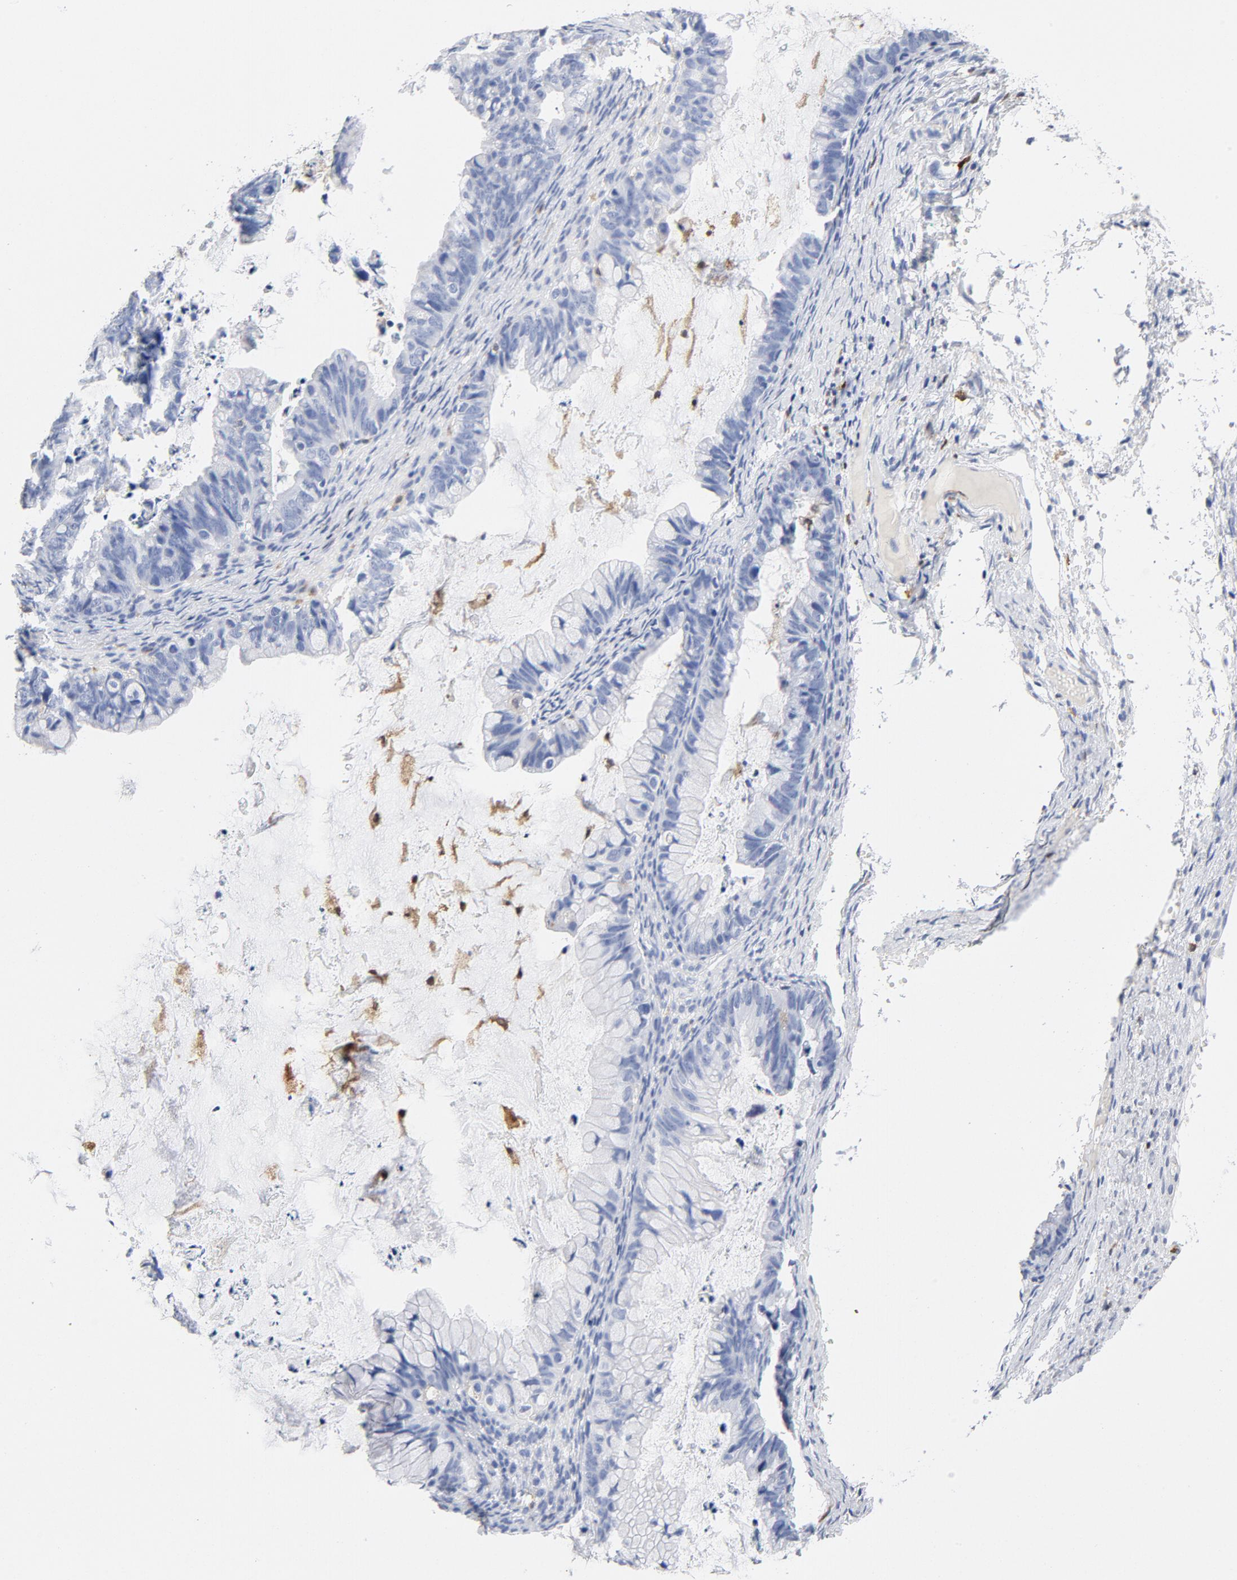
{"staining": {"intensity": "negative", "quantity": "none", "location": "none"}, "tissue": "ovarian cancer", "cell_type": "Tumor cells", "image_type": "cancer", "snomed": [{"axis": "morphology", "description": "Cystadenocarcinoma, mucinous, NOS"}, {"axis": "topography", "description": "Ovary"}], "caption": "Protein analysis of ovarian cancer (mucinous cystadenocarcinoma) displays no significant expression in tumor cells.", "gene": "NCF1", "patient": {"sex": "female", "age": 36}}